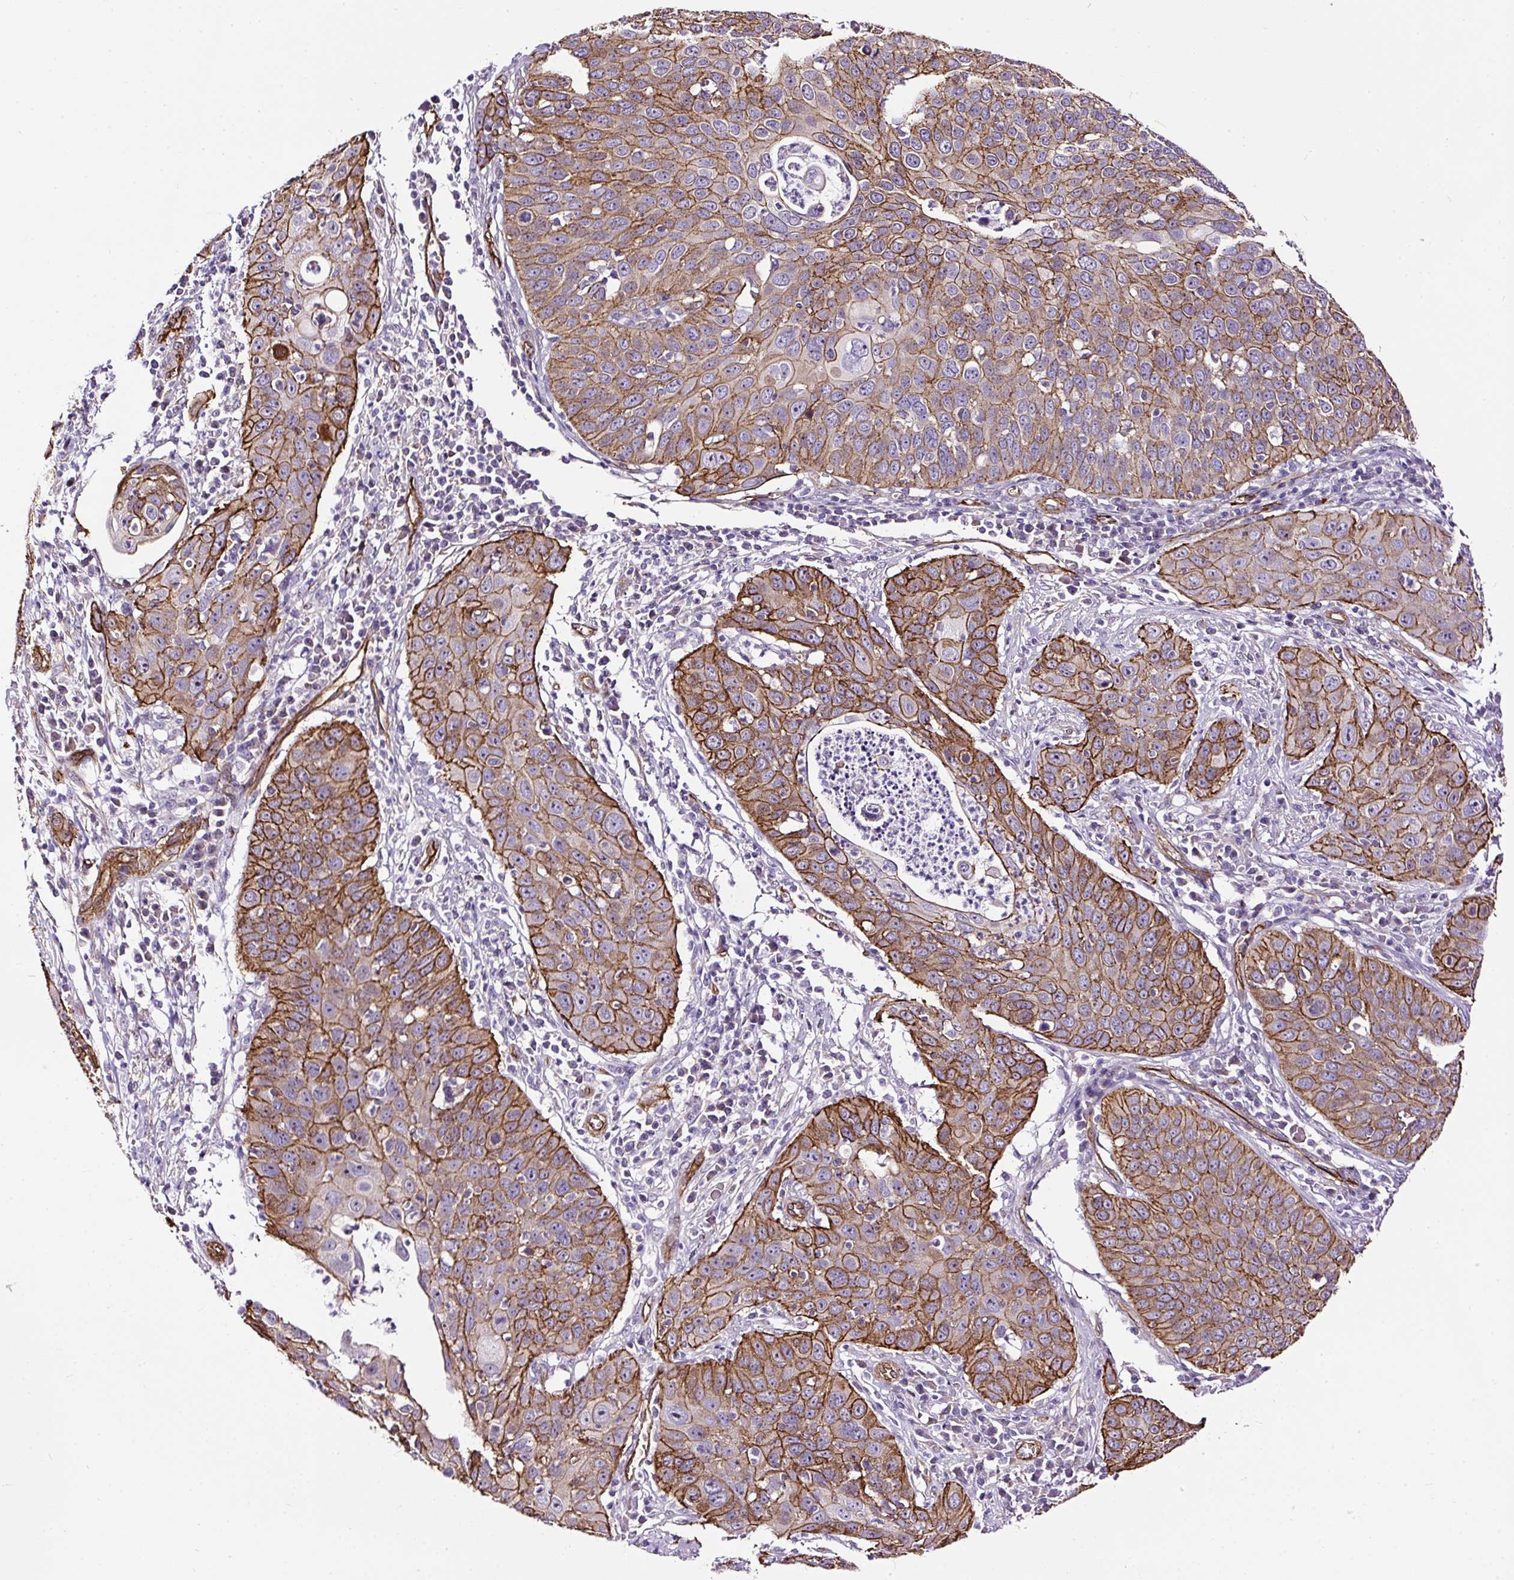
{"staining": {"intensity": "strong", "quantity": ">75%", "location": "cytoplasmic/membranous"}, "tissue": "cervical cancer", "cell_type": "Tumor cells", "image_type": "cancer", "snomed": [{"axis": "morphology", "description": "Squamous cell carcinoma, NOS"}, {"axis": "topography", "description": "Cervix"}], "caption": "Human squamous cell carcinoma (cervical) stained with a protein marker displays strong staining in tumor cells.", "gene": "MAGEB16", "patient": {"sex": "female", "age": 36}}